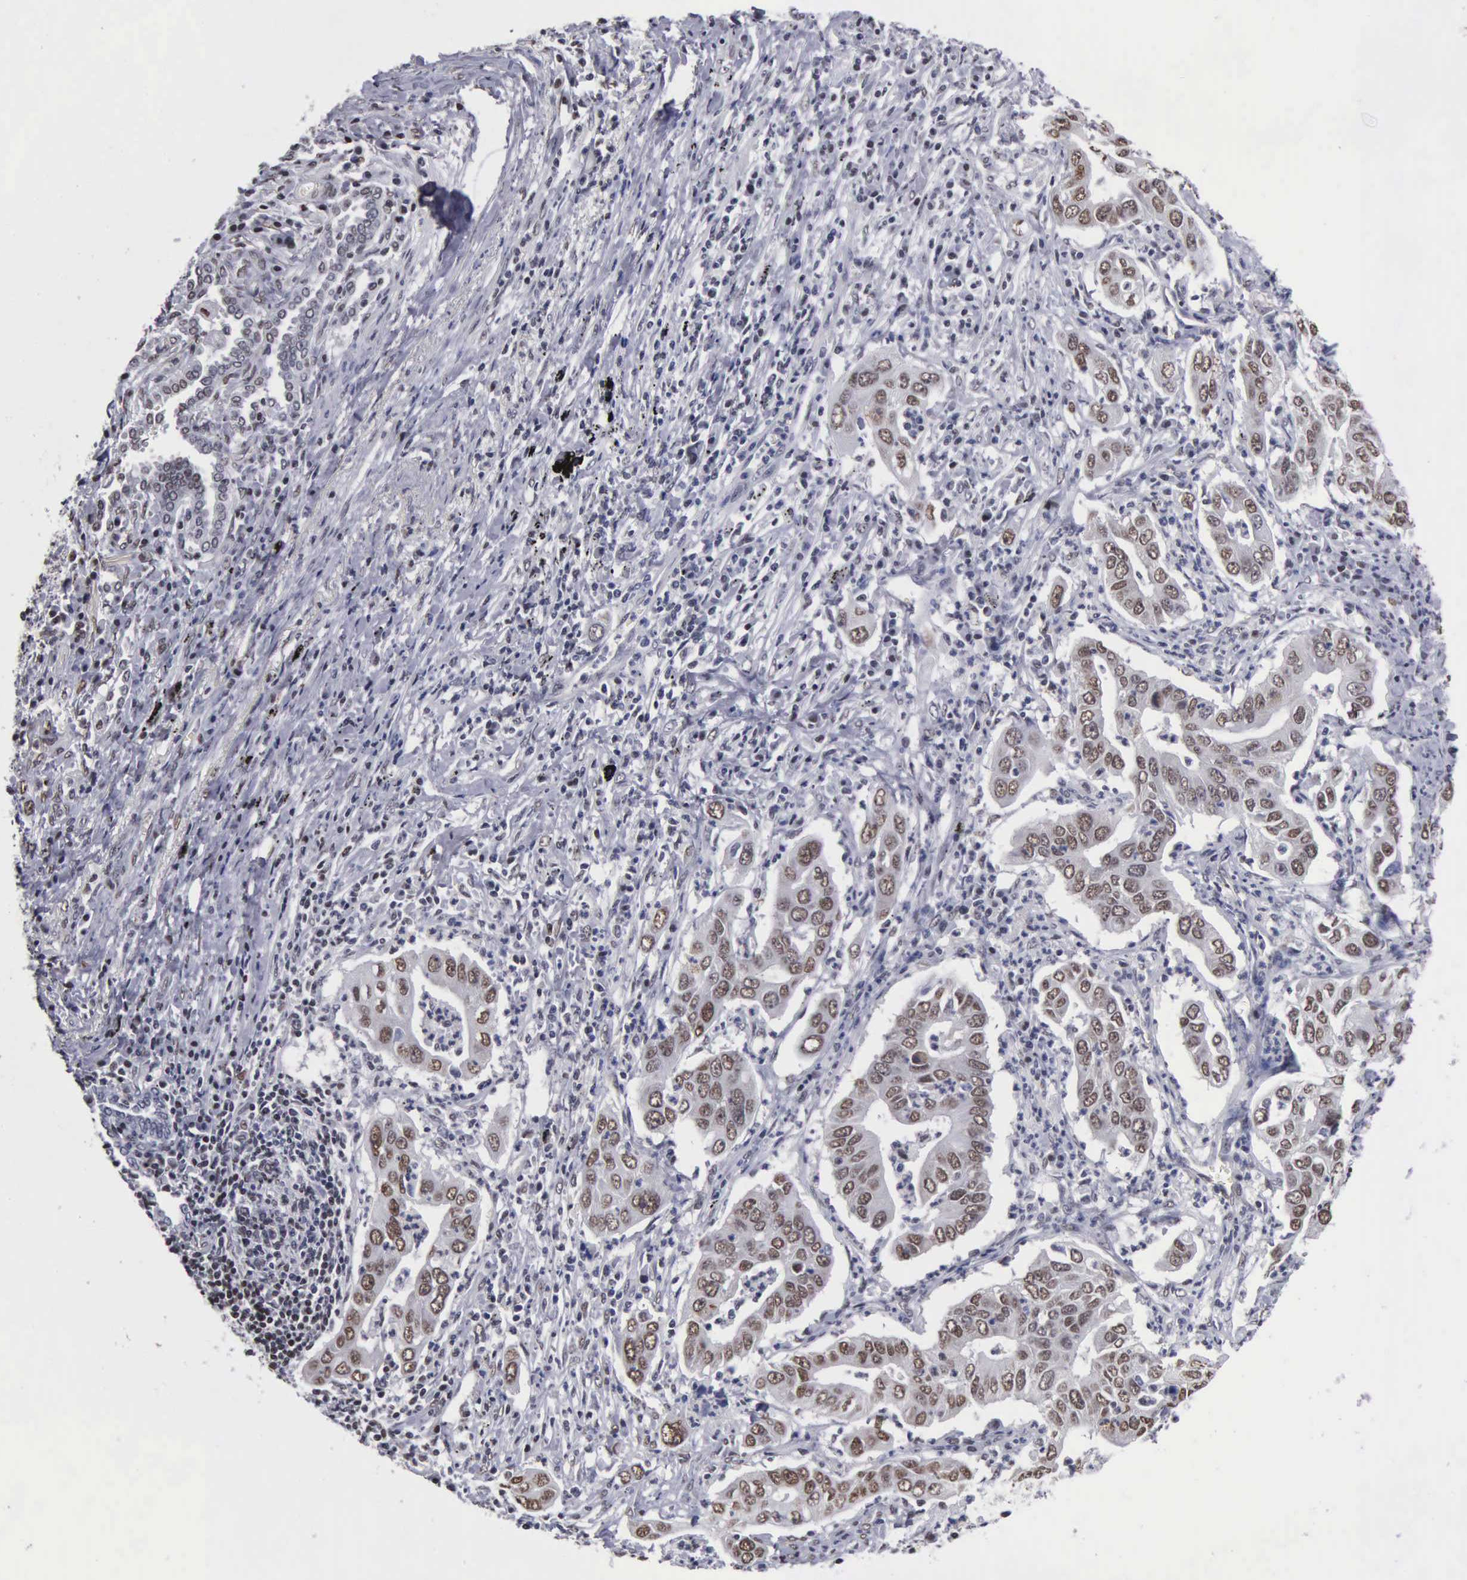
{"staining": {"intensity": "moderate", "quantity": "25%-75%", "location": "nuclear"}, "tissue": "lung cancer", "cell_type": "Tumor cells", "image_type": "cancer", "snomed": [{"axis": "morphology", "description": "Adenocarcinoma, NOS"}, {"axis": "topography", "description": "Lung"}], "caption": "Moderate nuclear expression for a protein is identified in about 25%-75% of tumor cells of adenocarcinoma (lung) using immunohistochemistry (IHC).", "gene": "CCNG1", "patient": {"sex": "male", "age": 48}}